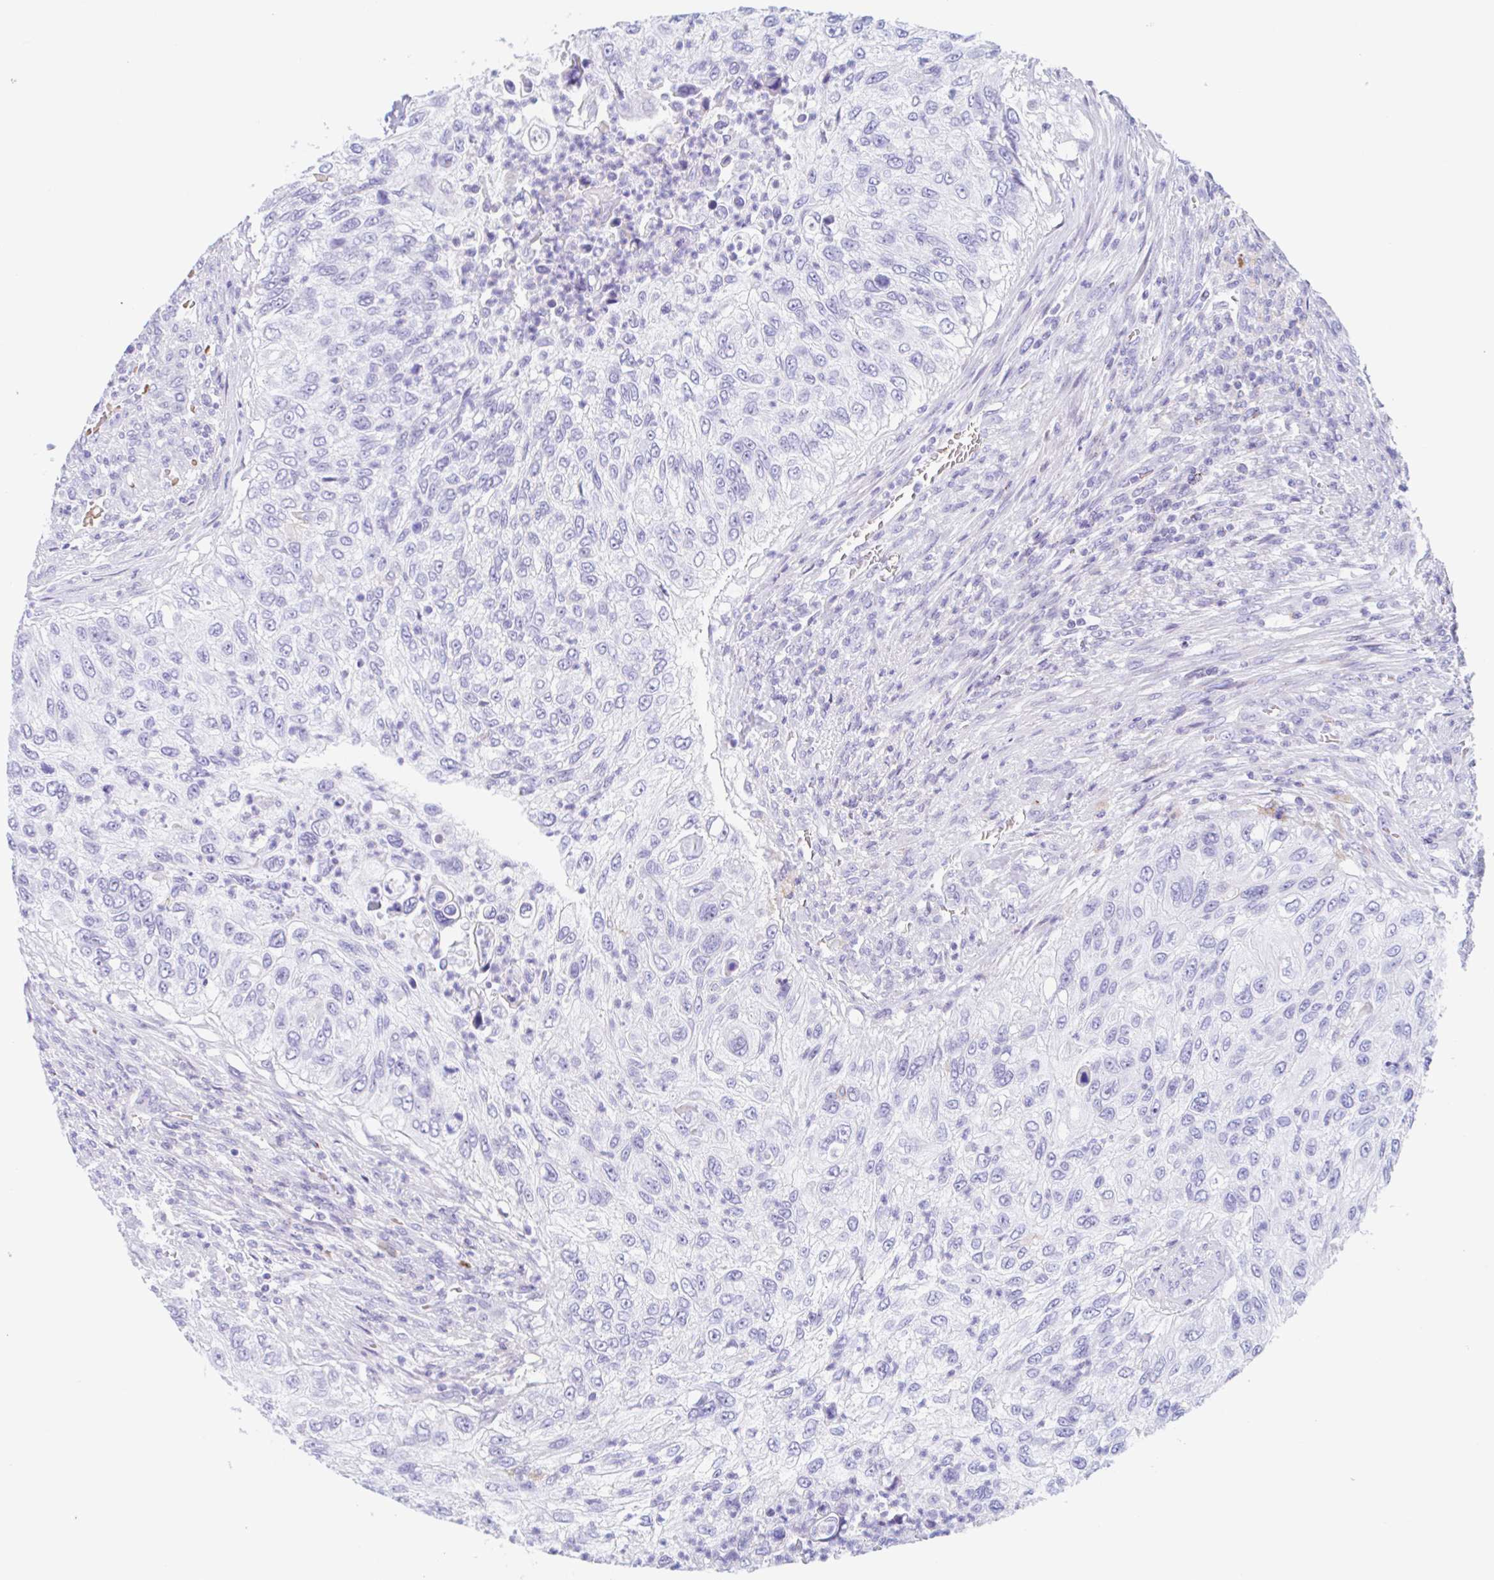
{"staining": {"intensity": "negative", "quantity": "none", "location": "none"}, "tissue": "urothelial cancer", "cell_type": "Tumor cells", "image_type": "cancer", "snomed": [{"axis": "morphology", "description": "Urothelial carcinoma, High grade"}, {"axis": "topography", "description": "Urinary bladder"}], "caption": "IHC image of high-grade urothelial carcinoma stained for a protein (brown), which shows no staining in tumor cells. (DAB (3,3'-diaminobenzidine) IHC, high magnification).", "gene": "ANKRD9", "patient": {"sex": "female", "age": 60}}